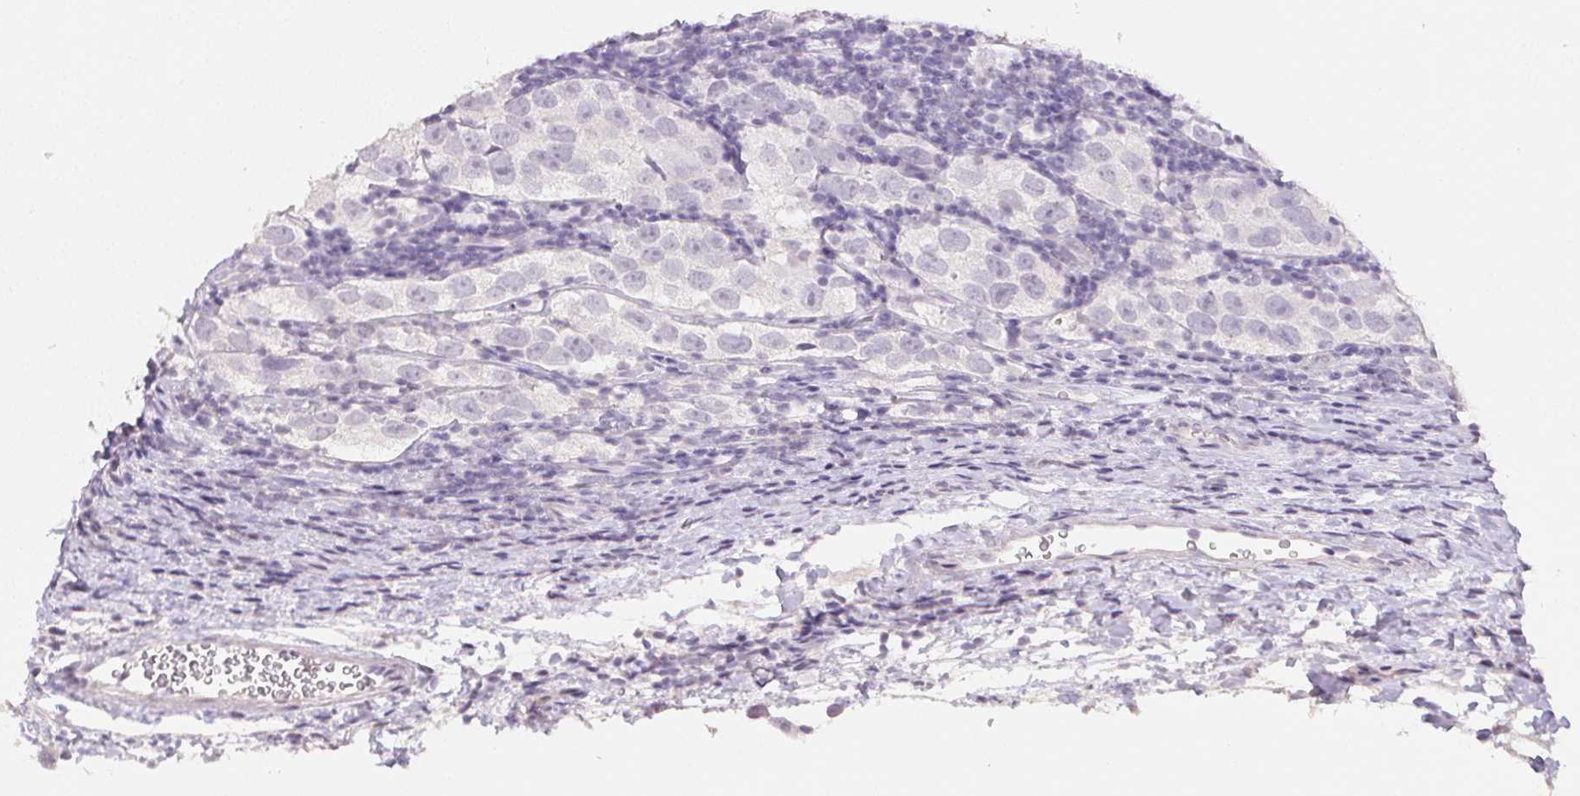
{"staining": {"intensity": "negative", "quantity": "none", "location": "none"}, "tissue": "testis cancer", "cell_type": "Tumor cells", "image_type": "cancer", "snomed": [{"axis": "morphology", "description": "Seminoma, NOS"}, {"axis": "topography", "description": "Testis"}], "caption": "An immunohistochemistry photomicrograph of testis seminoma is shown. There is no staining in tumor cells of testis seminoma. (DAB immunohistochemistry, high magnification).", "gene": "PPY", "patient": {"sex": "male", "age": 26}}